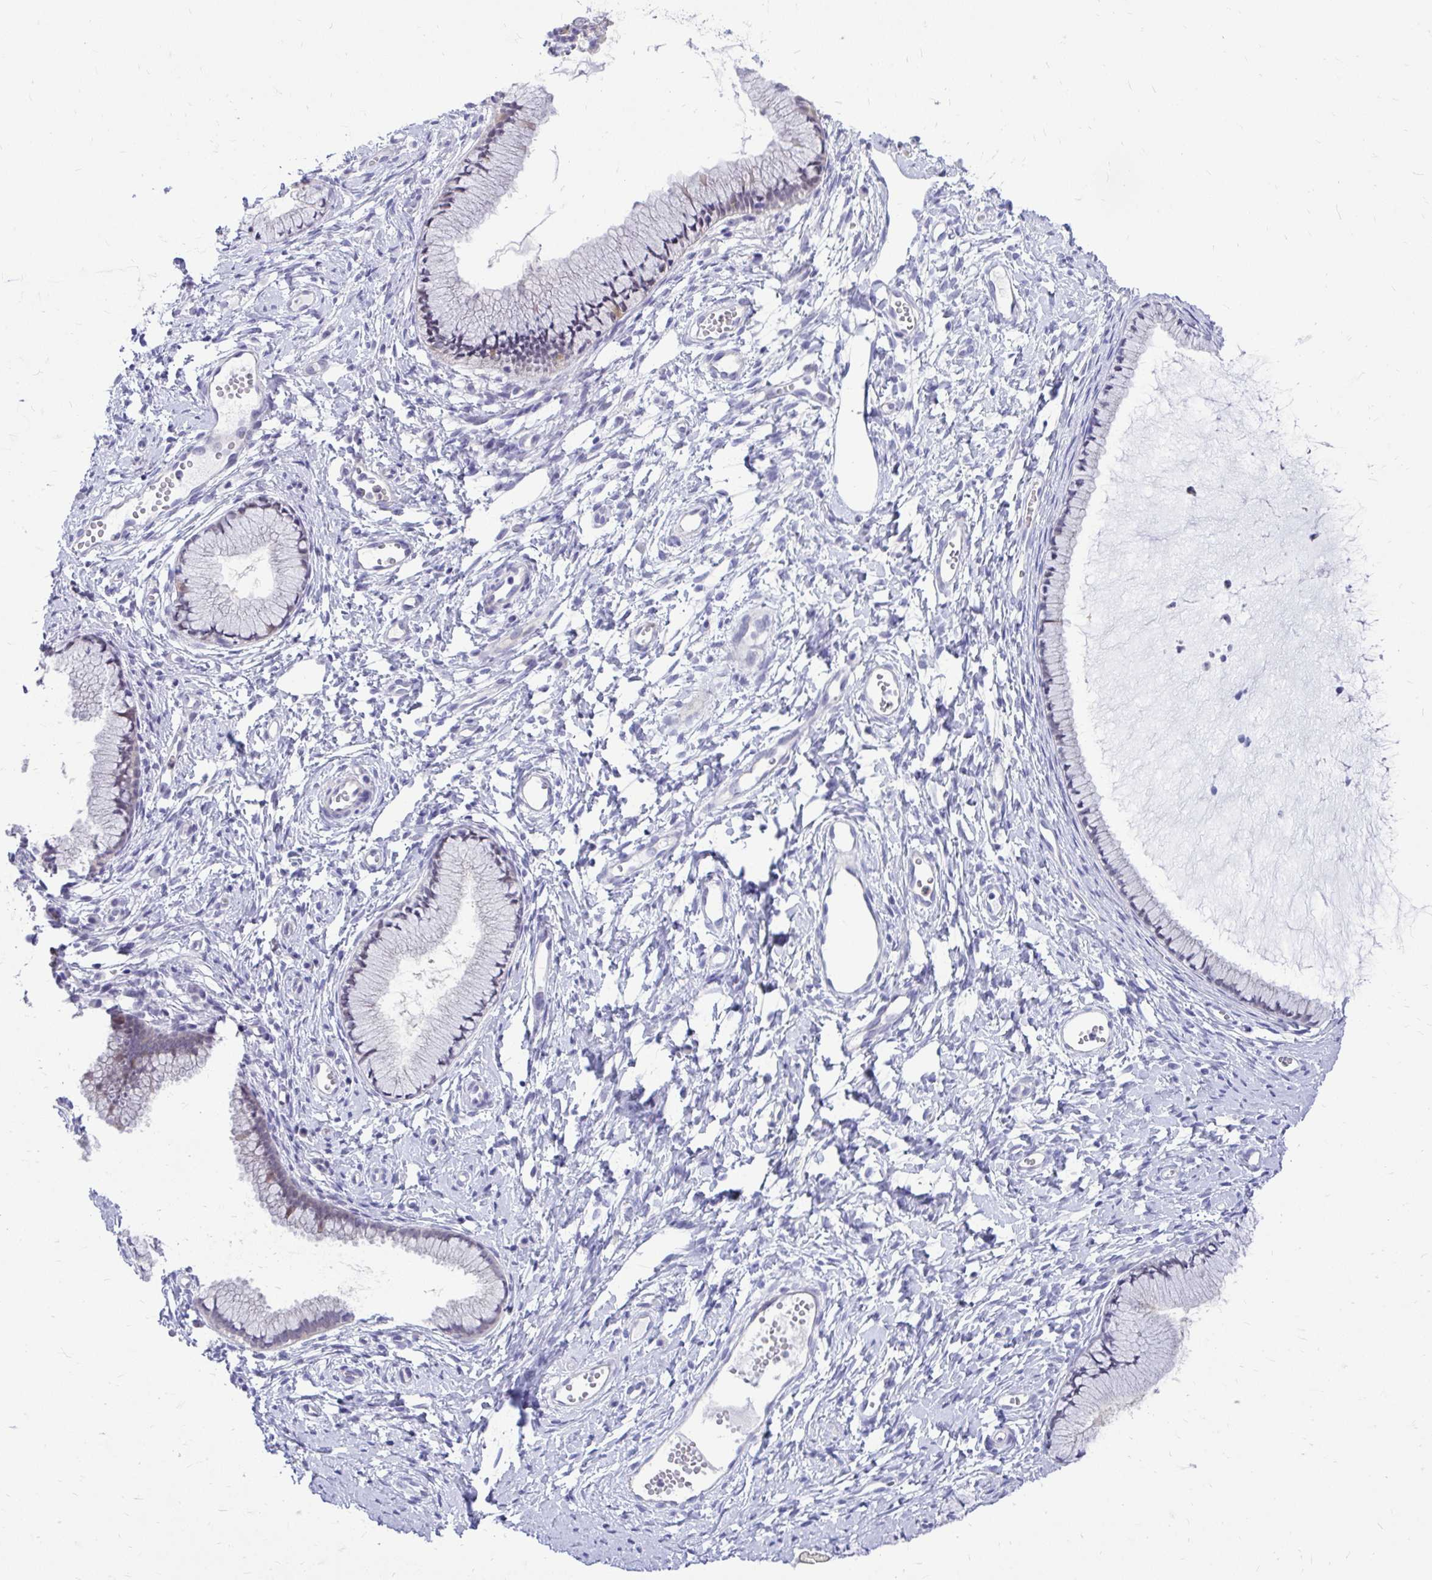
{"staining": {"intensity": "negative", "quantity": "none", "location": "none"}, "tissue": "cervix", "cell_type": "Glandular cells", "image_type": "normal", "snomed": [{"axis": "morphology", "description": "Normal tissue, NOS"}, {"axis": "topography", "description": "Cervix"}], "caption": "This image is of unremarkable cervix stained with IHC to label a protein in brown with the nuclei are counter-stained blue. There is no positivity in glandular cells.", "gene": "ZSWIM9", "patient": {"sex": "female", "age": 40}}